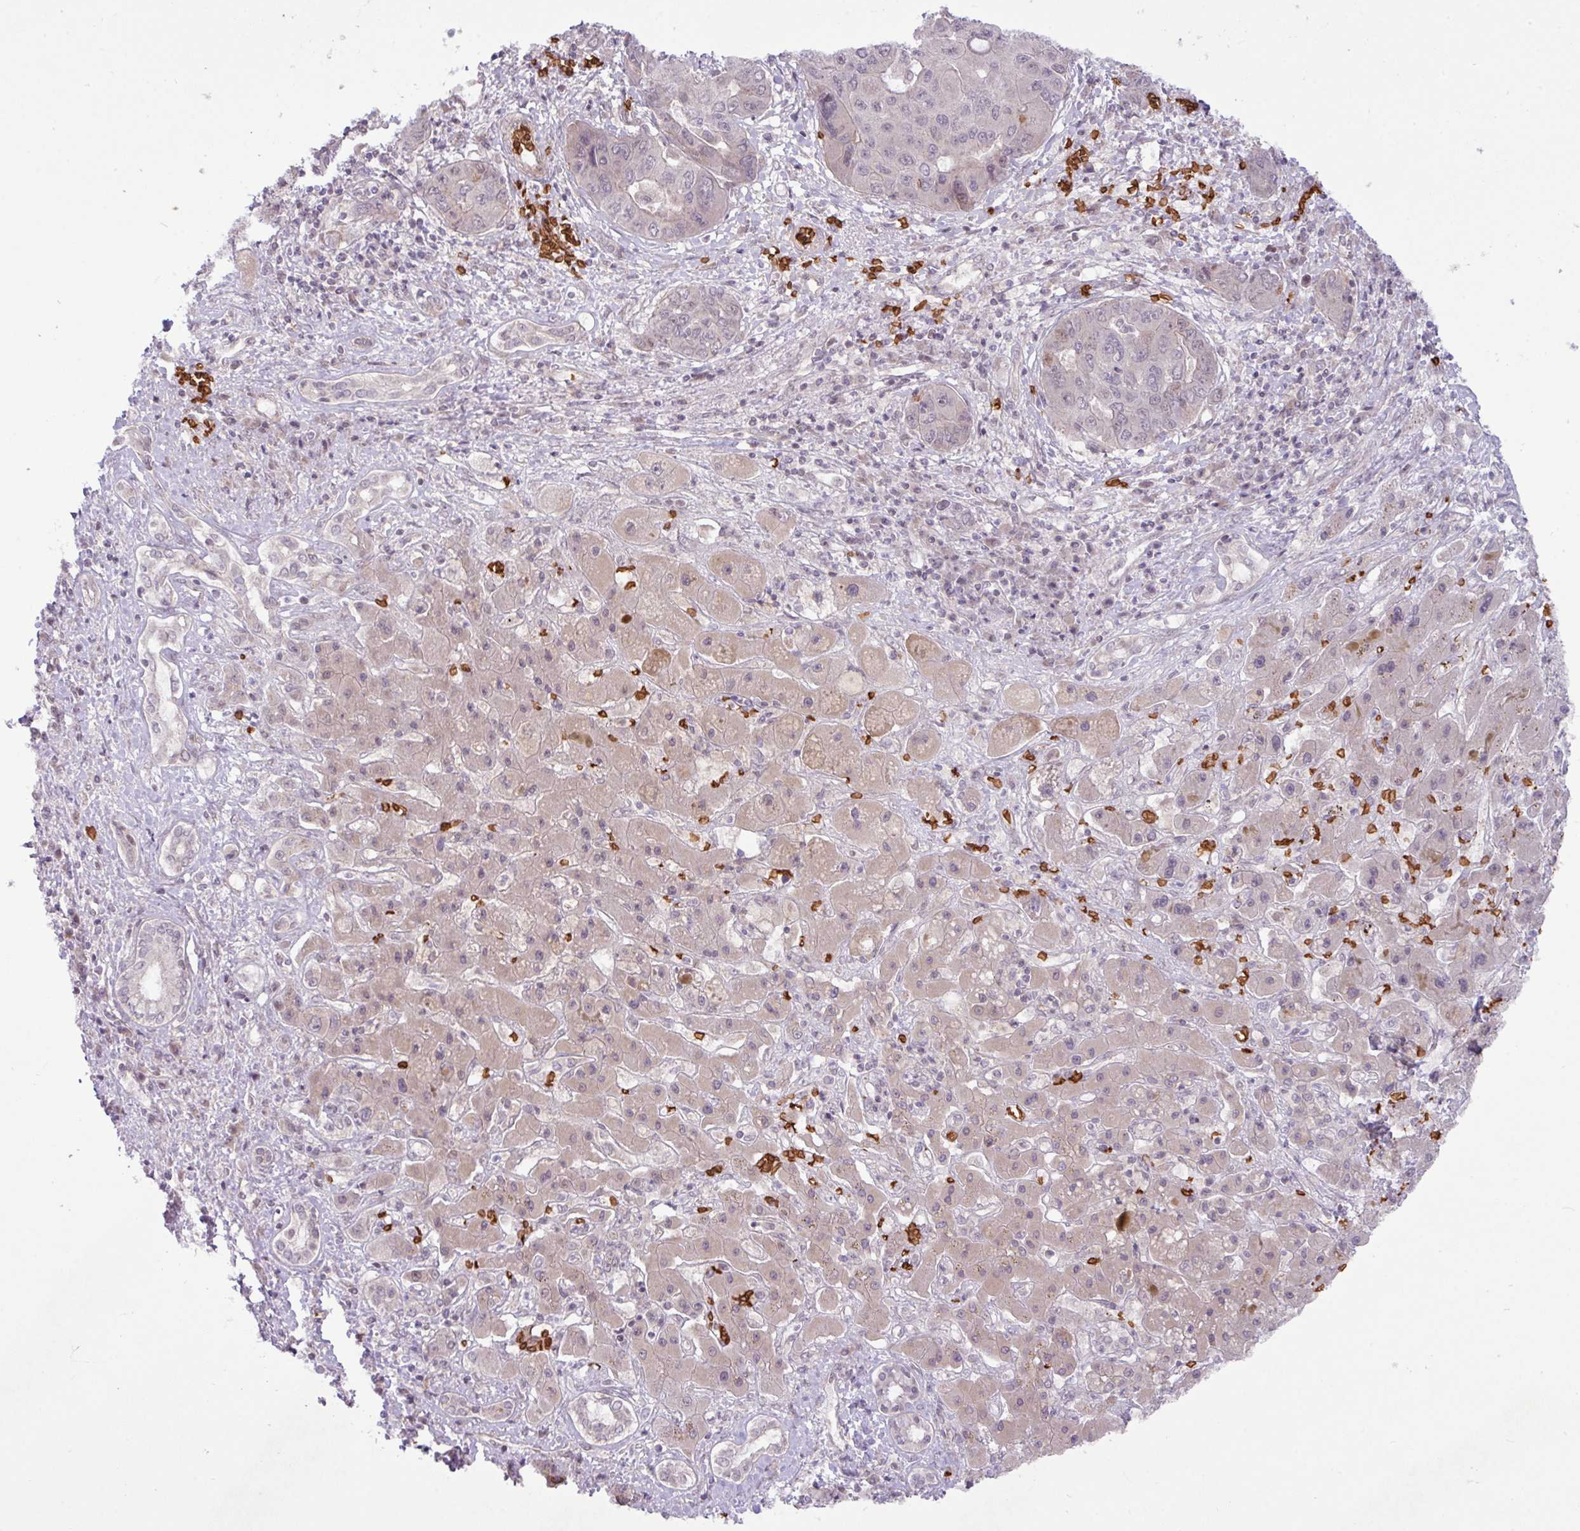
{"staining": {"intensity": "negative", "quantity": "none", "location": "none"}, "tissue": "liver cancer", "cell_type": "Tumor cells", "image_type": "cancer", "snomed": [{"axis": "morphology", "description": "Cholangiocarcinoma"}, {"axis": "topography", "description": "Liver"}], "caption": "Protein analysis of cholangiocarcinoma (liver) demonstrates no significant staining in tumor cells.", "gene": "RAD21L1", "patient": {"sex": "male", "age": 67}}